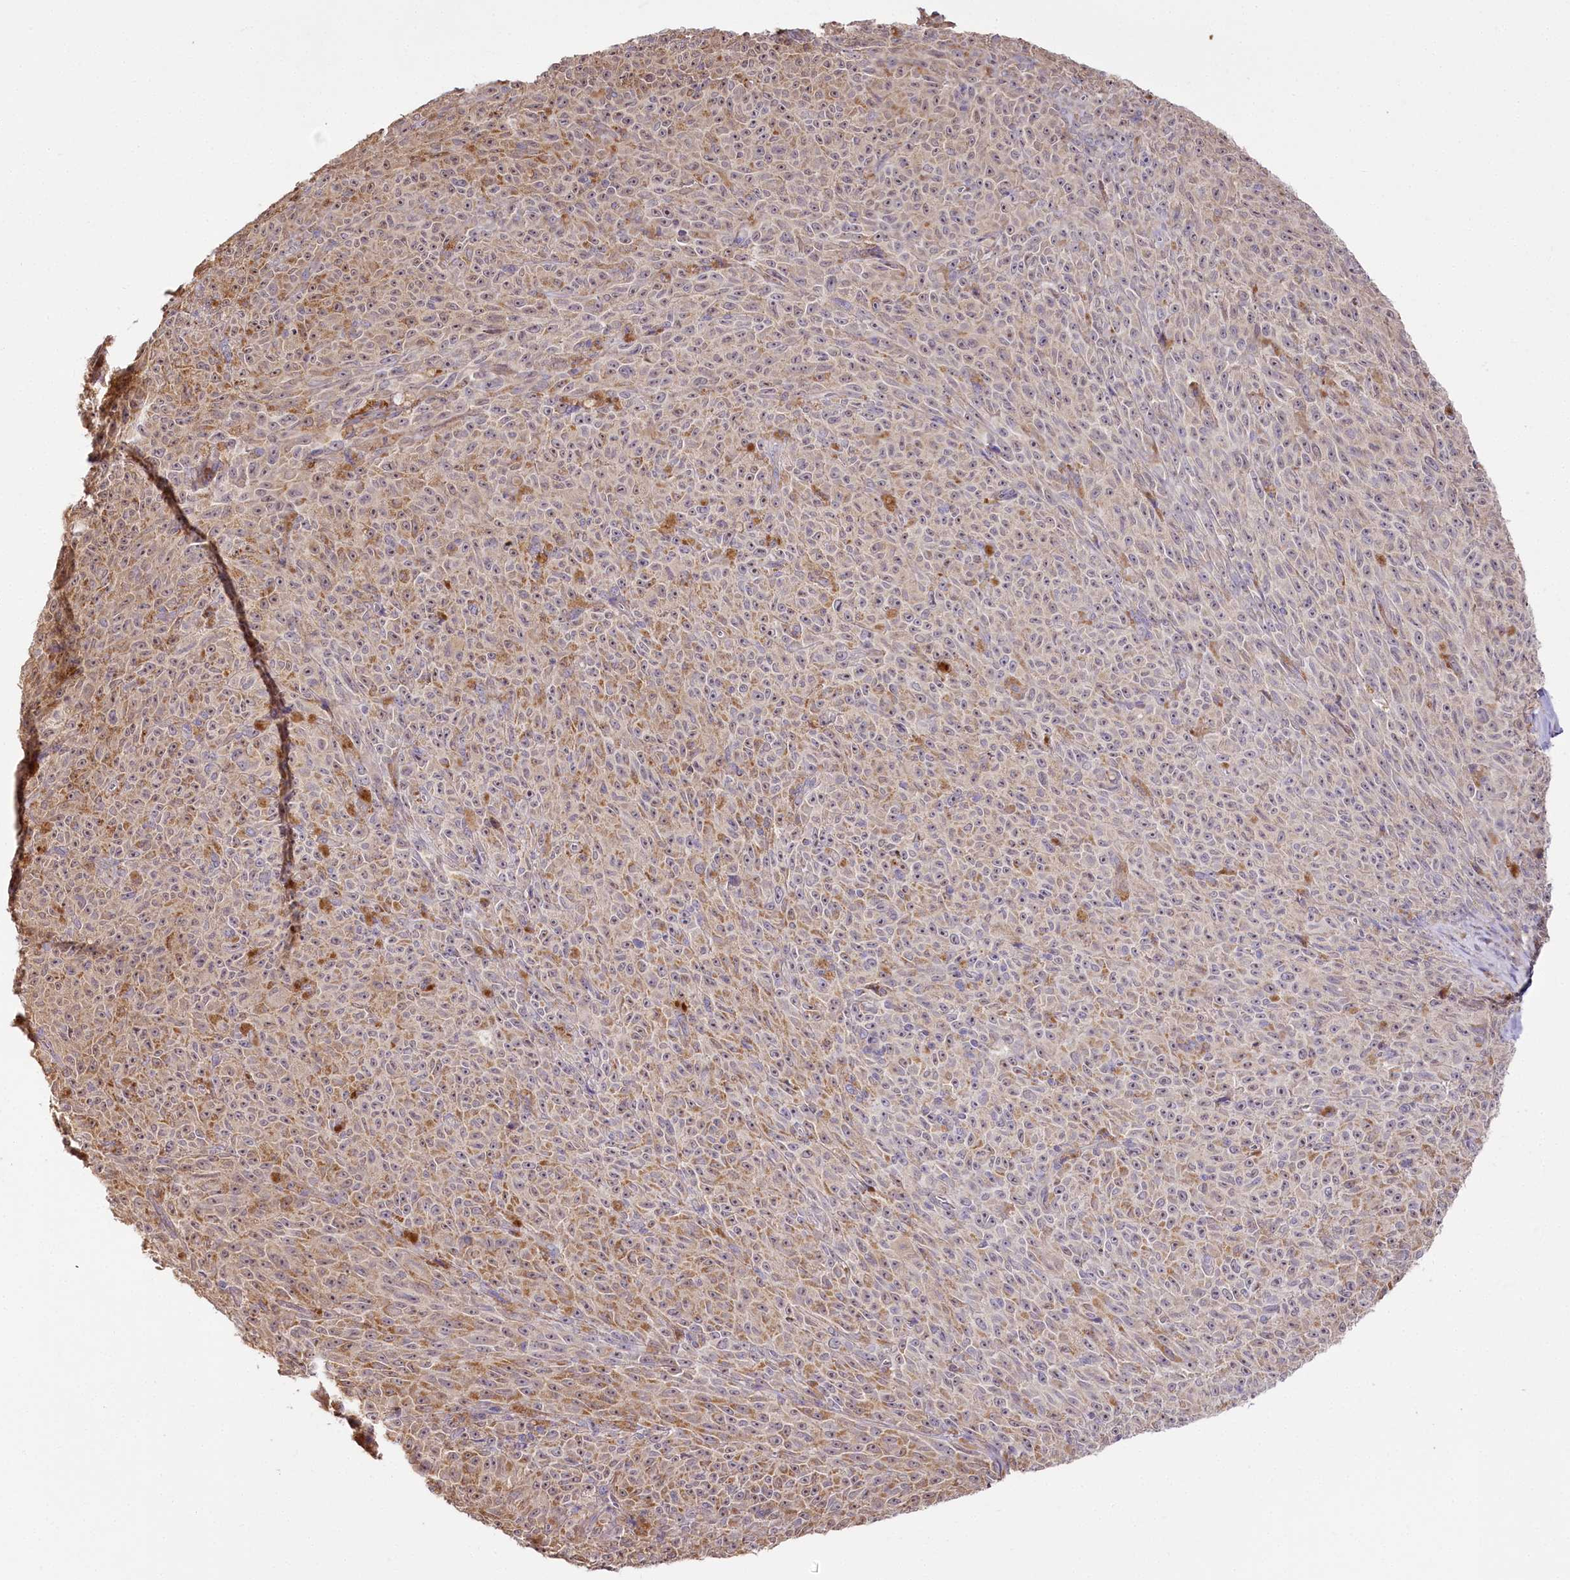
{"staining": {"intensity": "moderate", "quantity": "25%-75%", "location": "cytoplasmic/membranous"}, "tissue": "melanoma", "cell_type": "Tumor cells", "image_type": "cancer", "snomed": [{"axis": "morphology", "description": "Malignant melanoma, NOS"}, {"axis": "topography", "description": "Skin"}], "caption": "Tumor cells show medium levels of moderate cytoplasmic/membranous positivity in about 25%-75% of cells in human melanoma.", "gene": "ZNF226", "patient": {"sex": "female", "age": 82}}